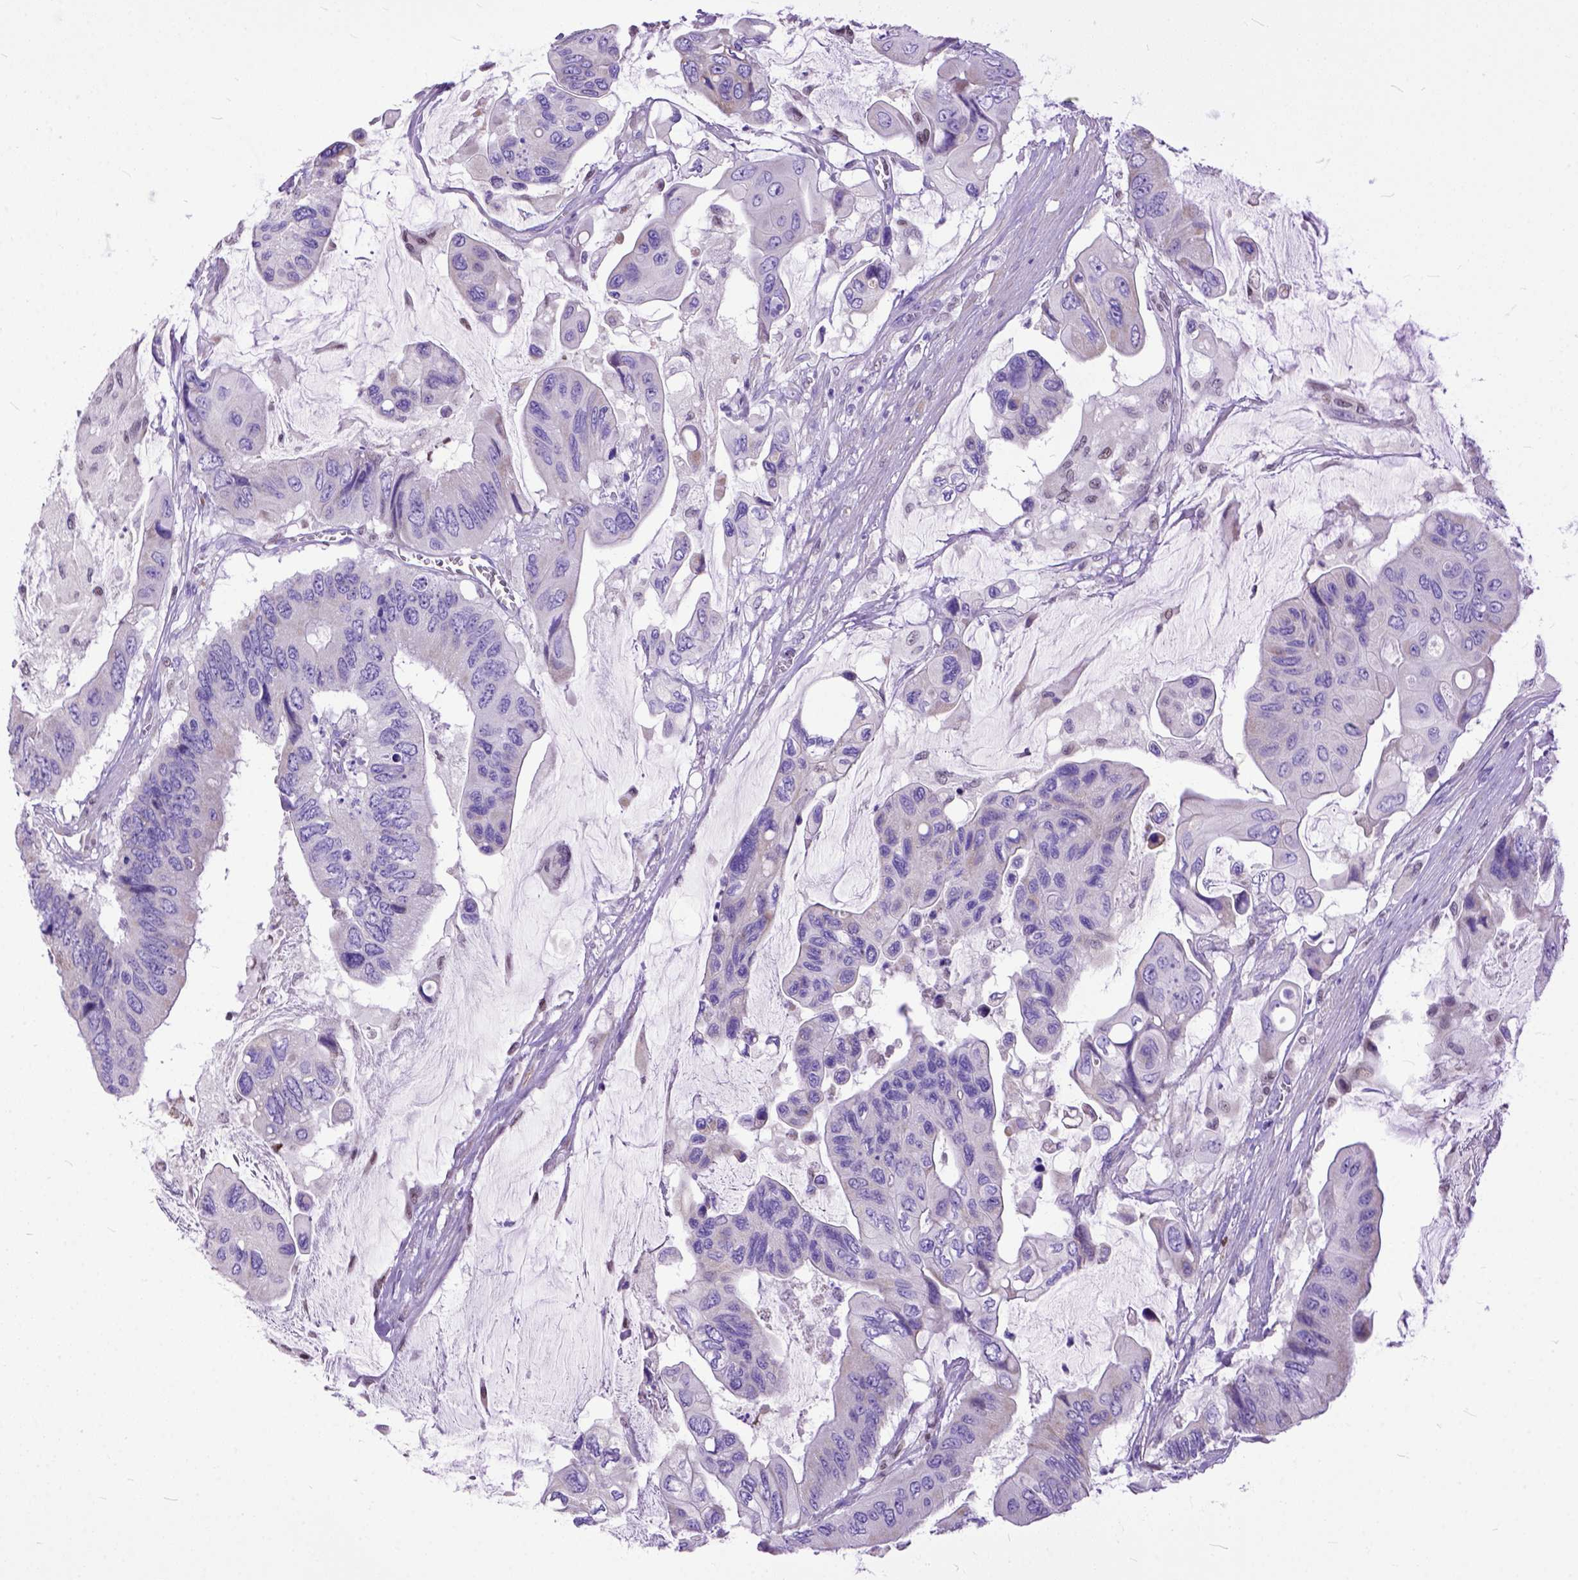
{"staining": {"intensity": "weak", "quantity": "25%-75%", "location": "cytoplasmic/membranous"}, "tissue": "colorectal cancer", "cell_type": "Tumor cells", "image_type": "cancer", "snomed": [{"axis": "morphology", "description": "Adenocarcinoma, NOS"}, {"axis": "topography", "description": "Rectum"}], "caption": "IHC (DAB (3,3'-diaminobenzidine)) staining of human colorectal cancer displays weak cytoplasmic/membranous protein staining in about 25%-75% of tumor cells. (DAB IHC with brightfield microscopy, high magnification).", "gene": "CRB1", "patient": {"sex": "male", "age": 63}}